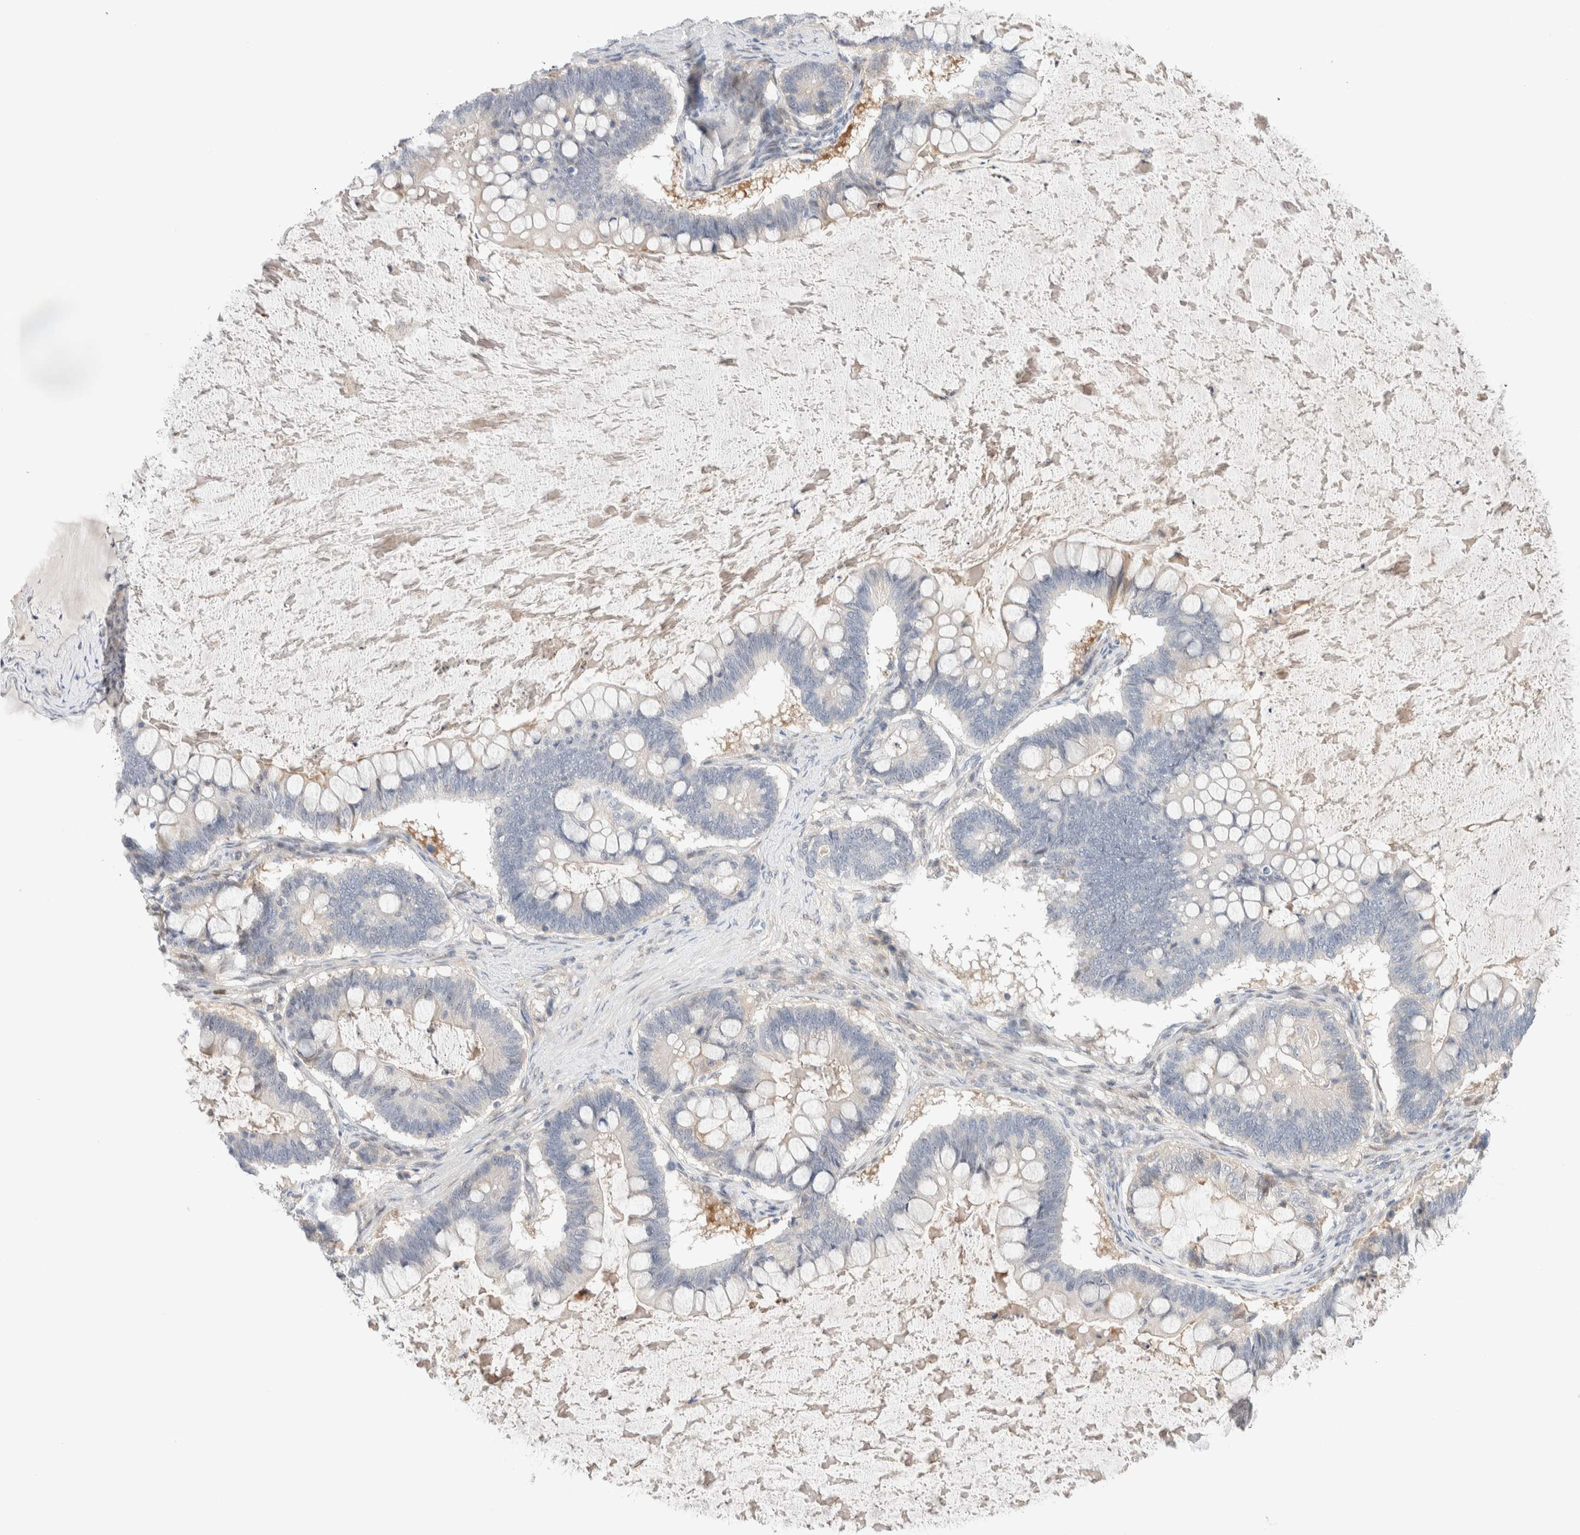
{"staining": {"intensity": "negative", "quantity": "none", "location": "none"}, "tissue": "ovarian cancer", "cell_type": "Tumor cells", "image_type": "cancer", "snomed": [{"axis": "morphology", "description": "Cystadenocarcinoma, mucinous, NOS"}, {"axis": "topography", "description": "Ovary"}], "caption": "This histopathology image is of mucinous cystadenocarcinoma (ovarian) stained with immunohistochemistry to label a protein in brown with the nuclei are counter-stained blue. There is no expression in tumor cells. Brightfield microscopy of IHC stained with DAB (brown) and hematoxylin (blue), captured at high magnification.", "gene": "DNAJB6", "patient": {"sex": "female", "age": 61}}